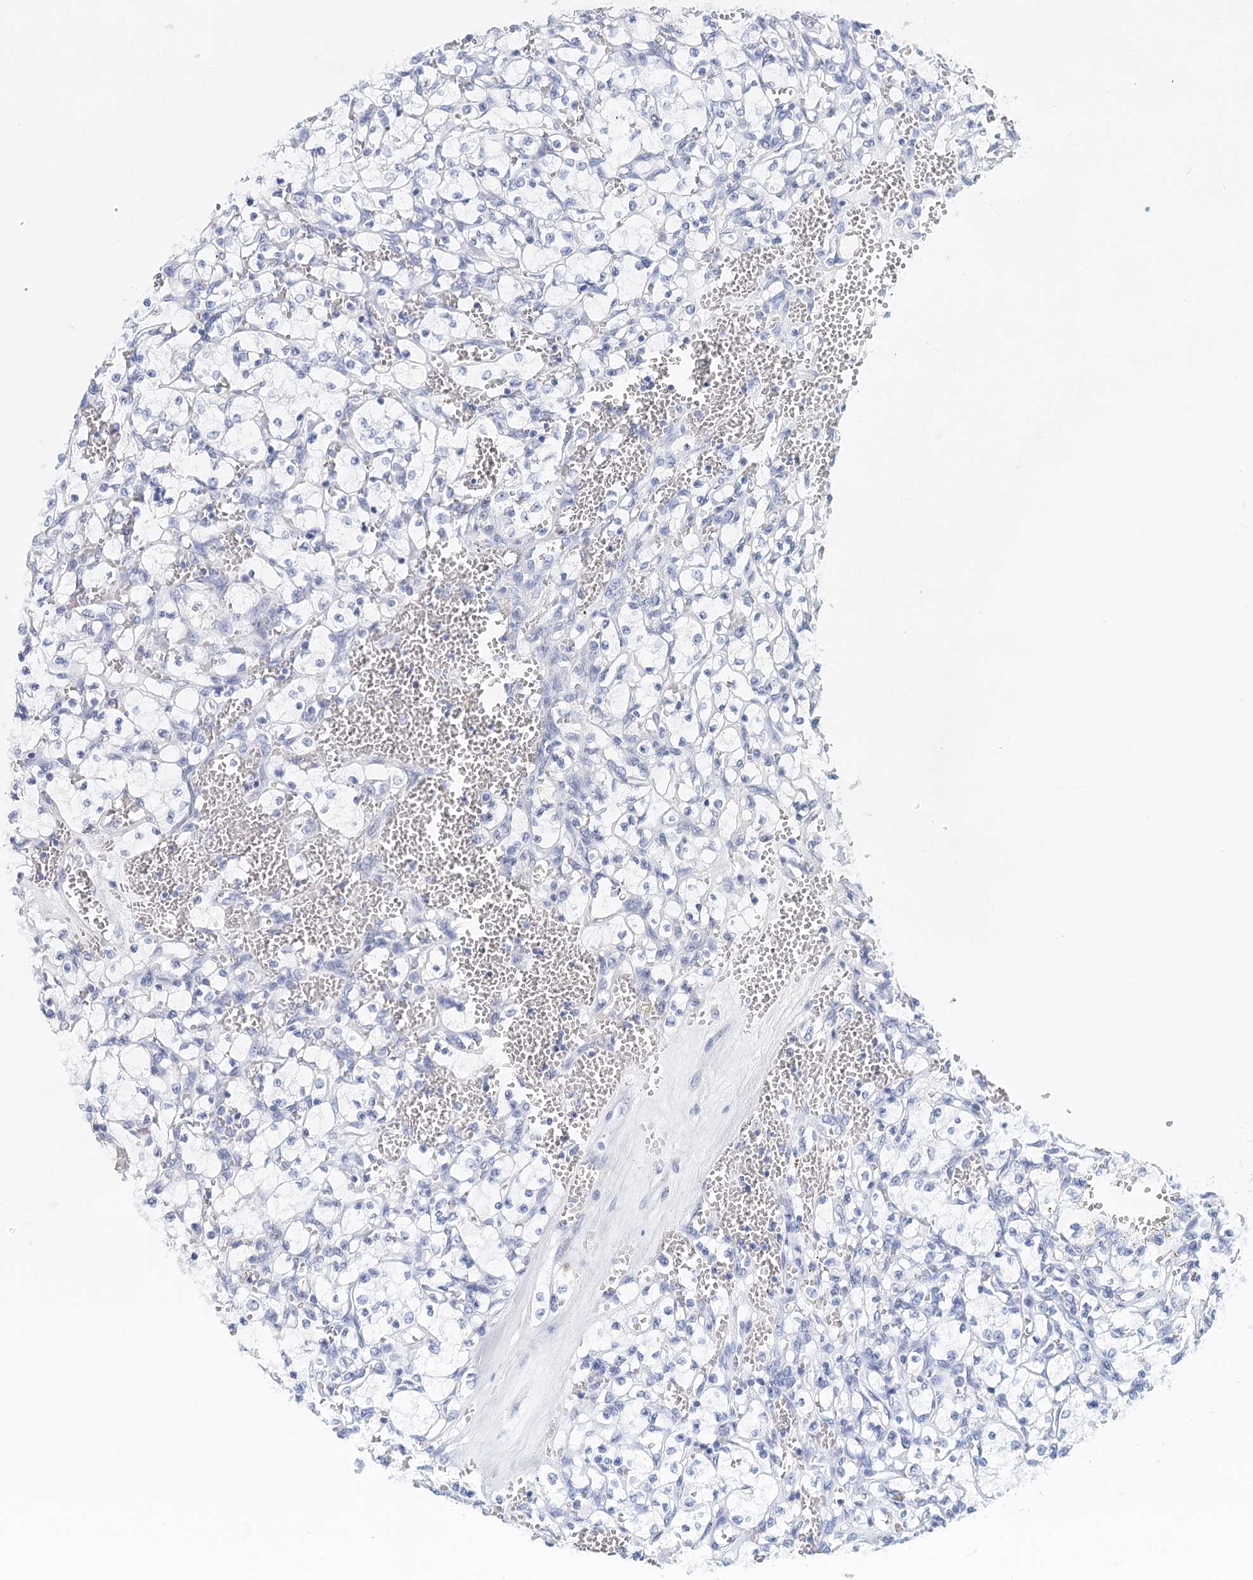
{"staining": {"intensity": "negative", "quantity": "none", "location": "none"}, "tissue": "renal cancer", "cell_type": "Tumor cells", "image_type": "cancer", "snomed": [{"axis": "morphology", "description": "Adenocarcinoma, NOS"}, {"axis": "topography", "description": "Kidney"}], "caption": "A high-resolution photomicrograph shows immunohistochemistry staining of renal cancer (adenocarcinoma), which shows no significant staining in tumor cells.", "gene": "TEX12", "patient": {"sex": "female", "age": 69}}